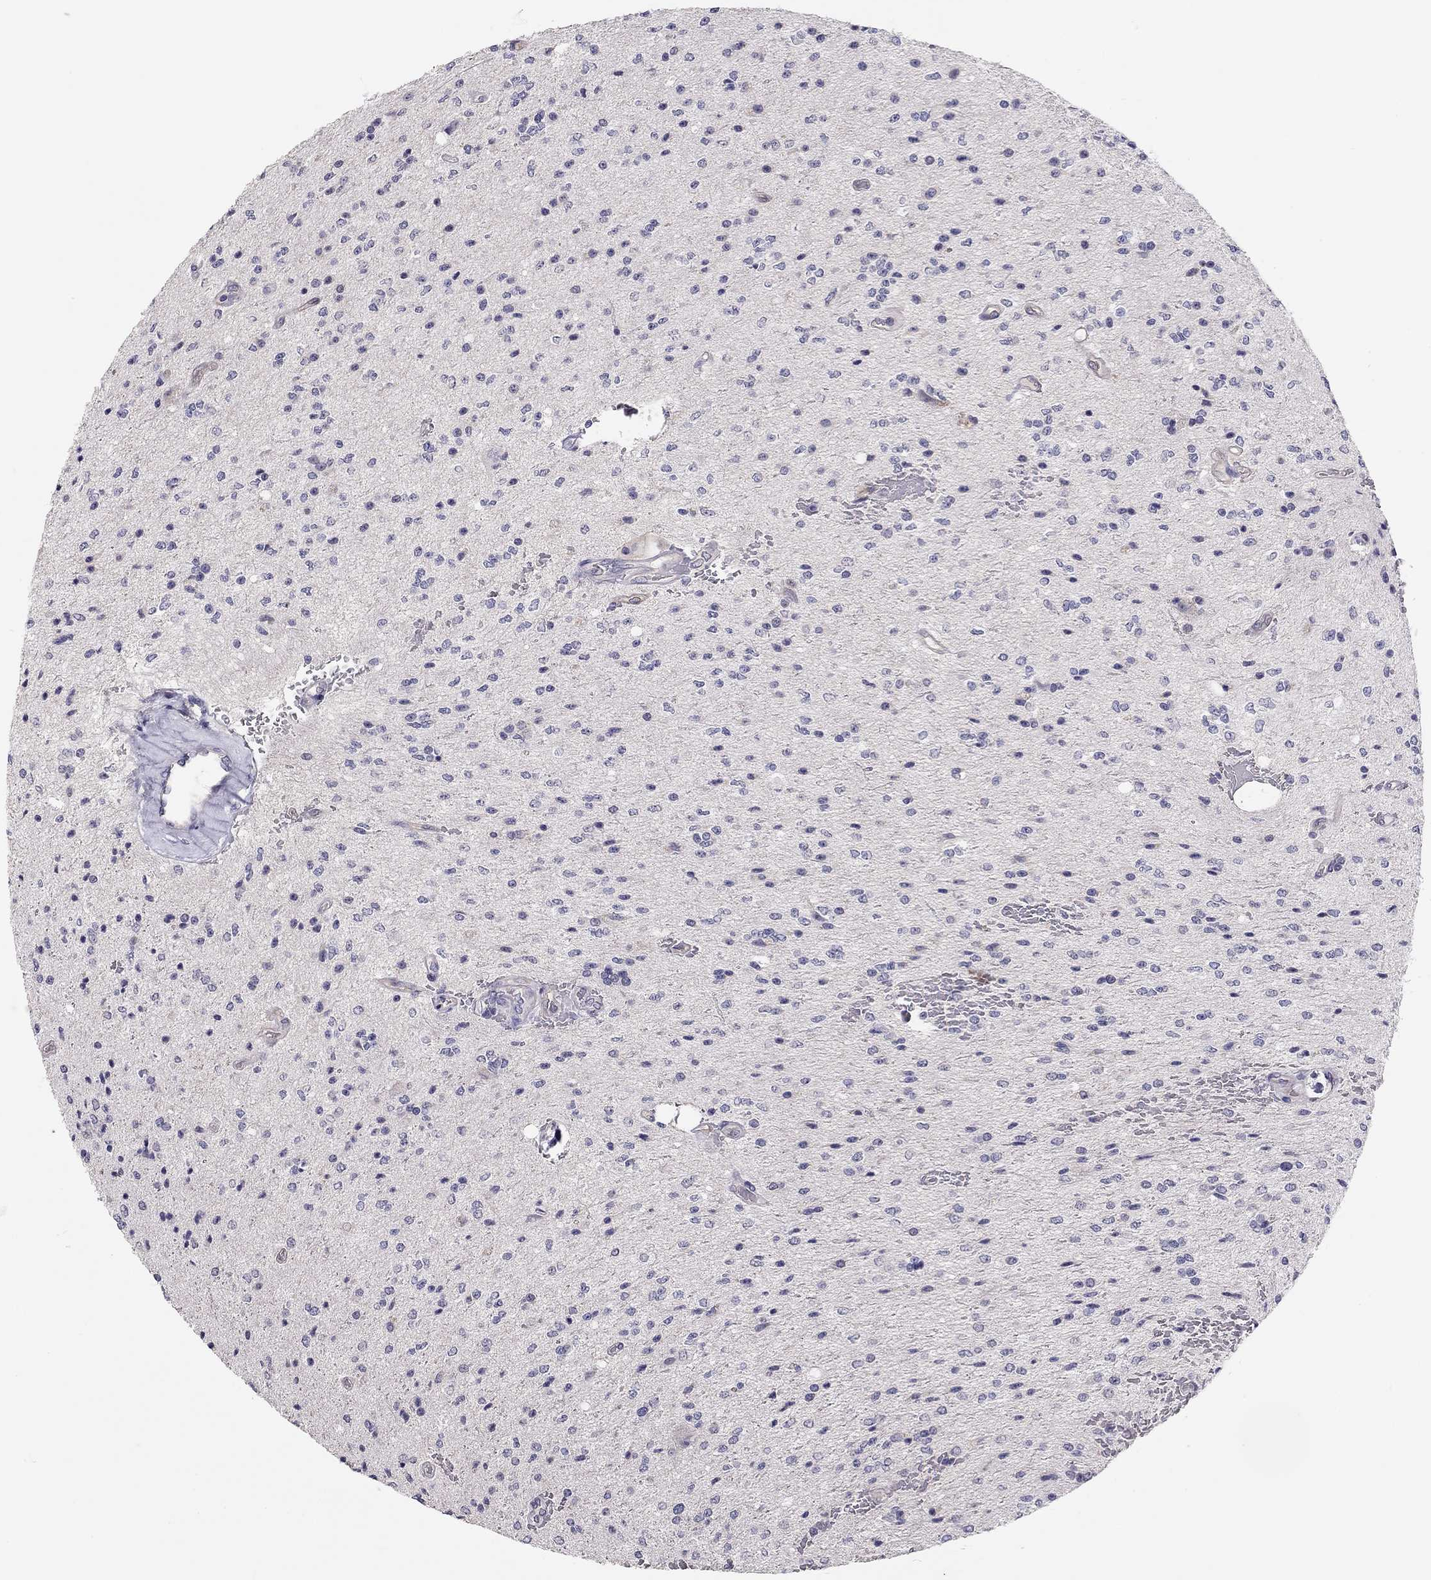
{"staining": {"intensity": "negative", "quantity": "none", "location": "none"}, "tissue": "glioma", "cell_type": "Tumor cells", "image_type": "cancer", "snomed": [{"axis": "morphology", "description": "Glioma, malignant, Low grade"}, {"axis": "topography", "description": "Brain"}], "caption": "Immunohistochemistry photomicrograph of human malignant glioma (low-grade) stained for a protein (brown), which displays no expression in tumor cells.", "gene": "SCARB1", "patient": {"sex": "male", "age": 67}}